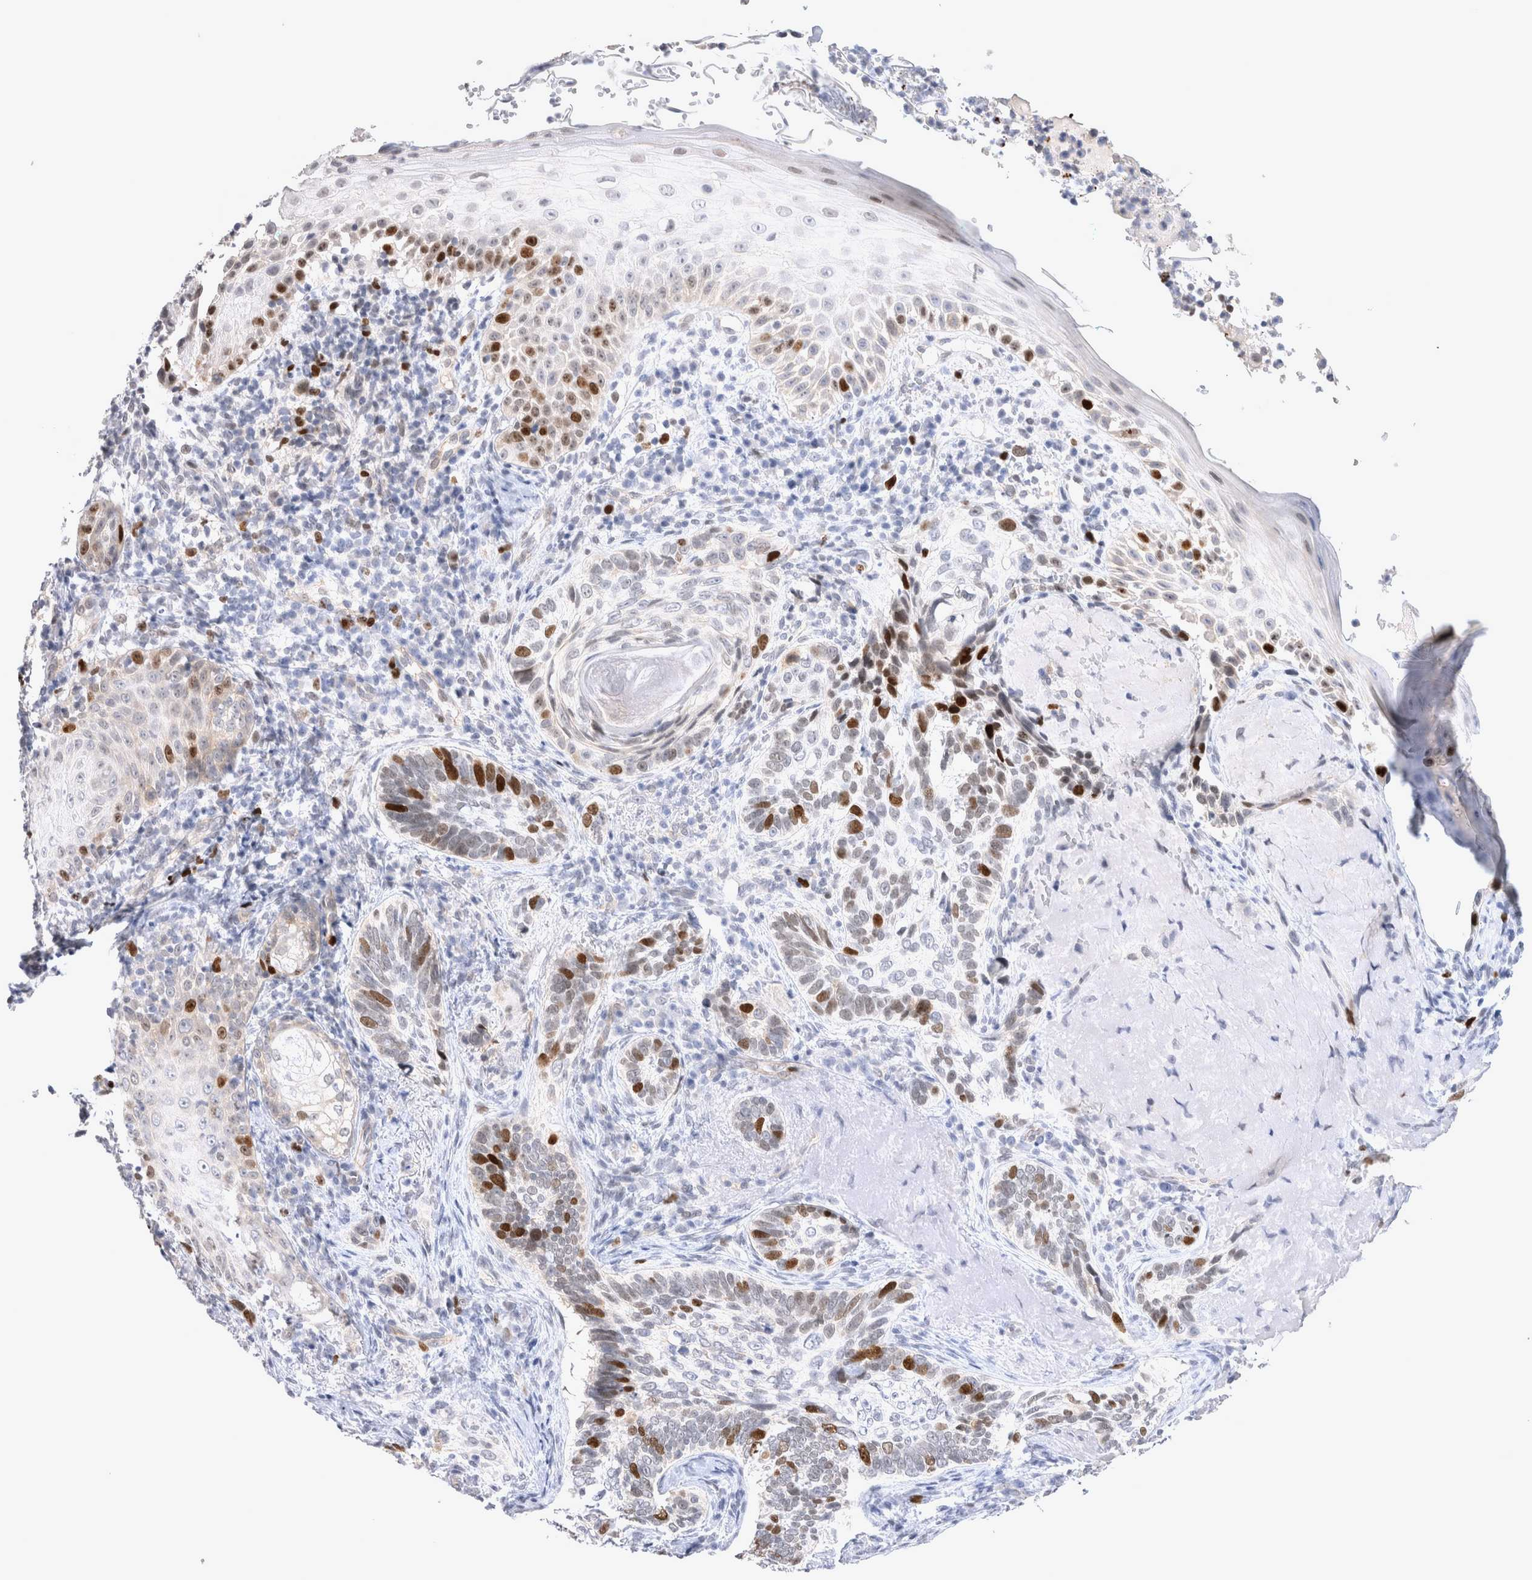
{"staining": {"intensity": "strong", "quantity": "<25%", "location": "nuclear"}, "tissue": "skin cancer", "cell_type": "Tumor cells", "image_type": "cancer", "snomed": [{"axis": "morphology", "description": "Basal cell carcinoma"}, {"axis": "topography", "description": "Skin"}], "caption": "Basal cell carcinoma (skin) tissue reveals strong nuclear expression in approximately <25% of tumor cells, visualized by immunohistochemistry.", "gene": "KIF18B", "patient": {"sex": "female", "age": 89}}